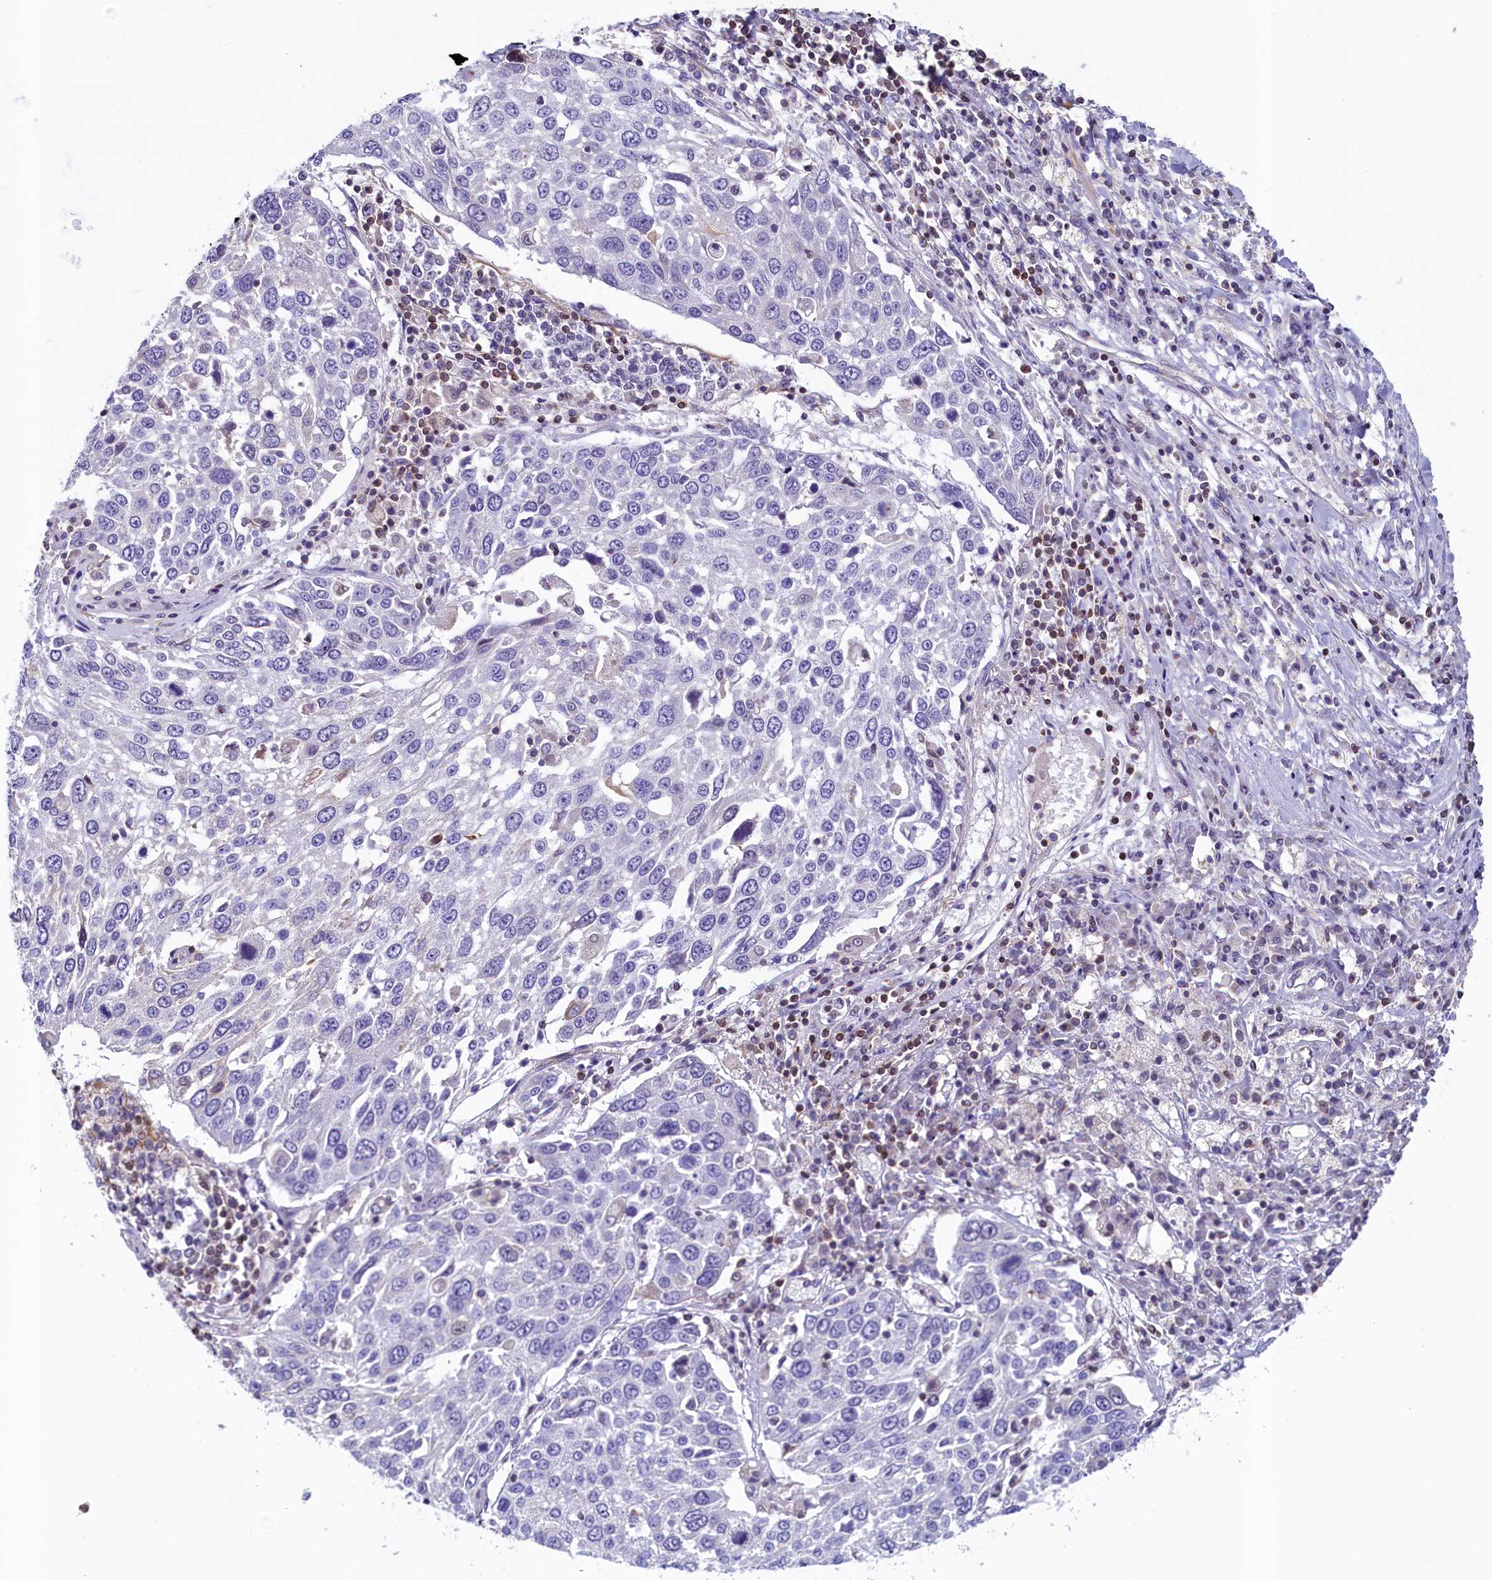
{"staining": {"intensity": "negative", "quantity": "none", "location": "none"}, "tissue": "lung cancer", "cell_type": "Tumor cells", "image_type": "cancer", "snomed": [{"axis": "morphology", "description": "Squamous cell carcinoma, NOS"}, {"axis": "topography", "description": "Lung"}], "caption": "This is an immunohistochemistry (IHC) histopathology image of lung cancer. There is no positivity in tumor cells.", "gene": "TRAF3IP3", "patient": {"sex": "male", "age": 65}}